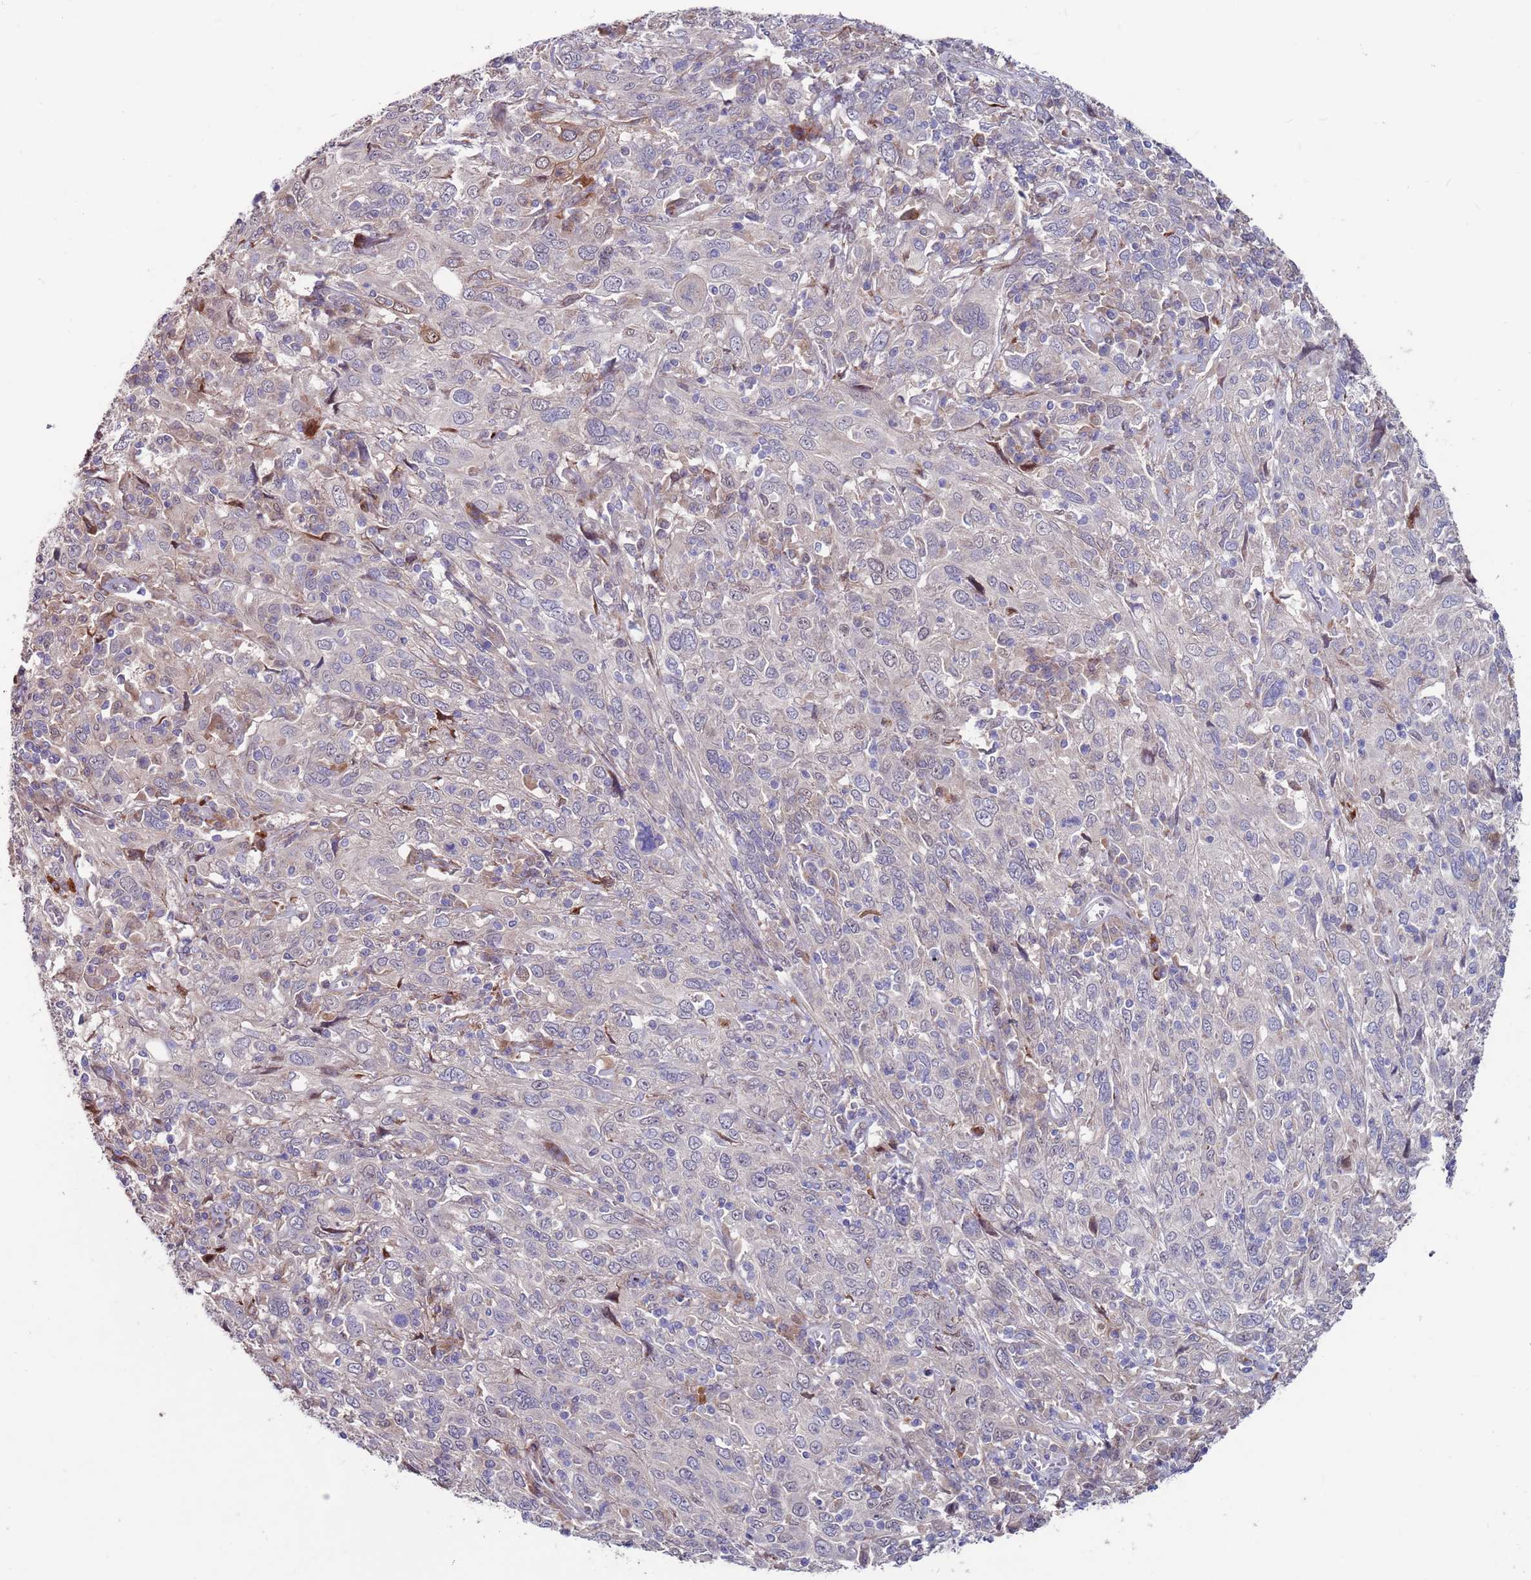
{"staining": {"intensity": "negative", "quantity": "none", "location": "none"}, "tissue": "cervical cancer", "cell_type": "Tumor cells", "image_type": "cancer", "snomed": [{"axis": "morphology", "description": "Squamous cell carcinoma, NOS"}, {"axis": "topography", "description": "Cervix"}], "caption": "Immunohistochemistry (IHC) of human cervical squamous cell carcinoma reveals no positivity in tumor cells.", "gene": "FBXO27", "patient": {"sex": "female", "age": 46}}